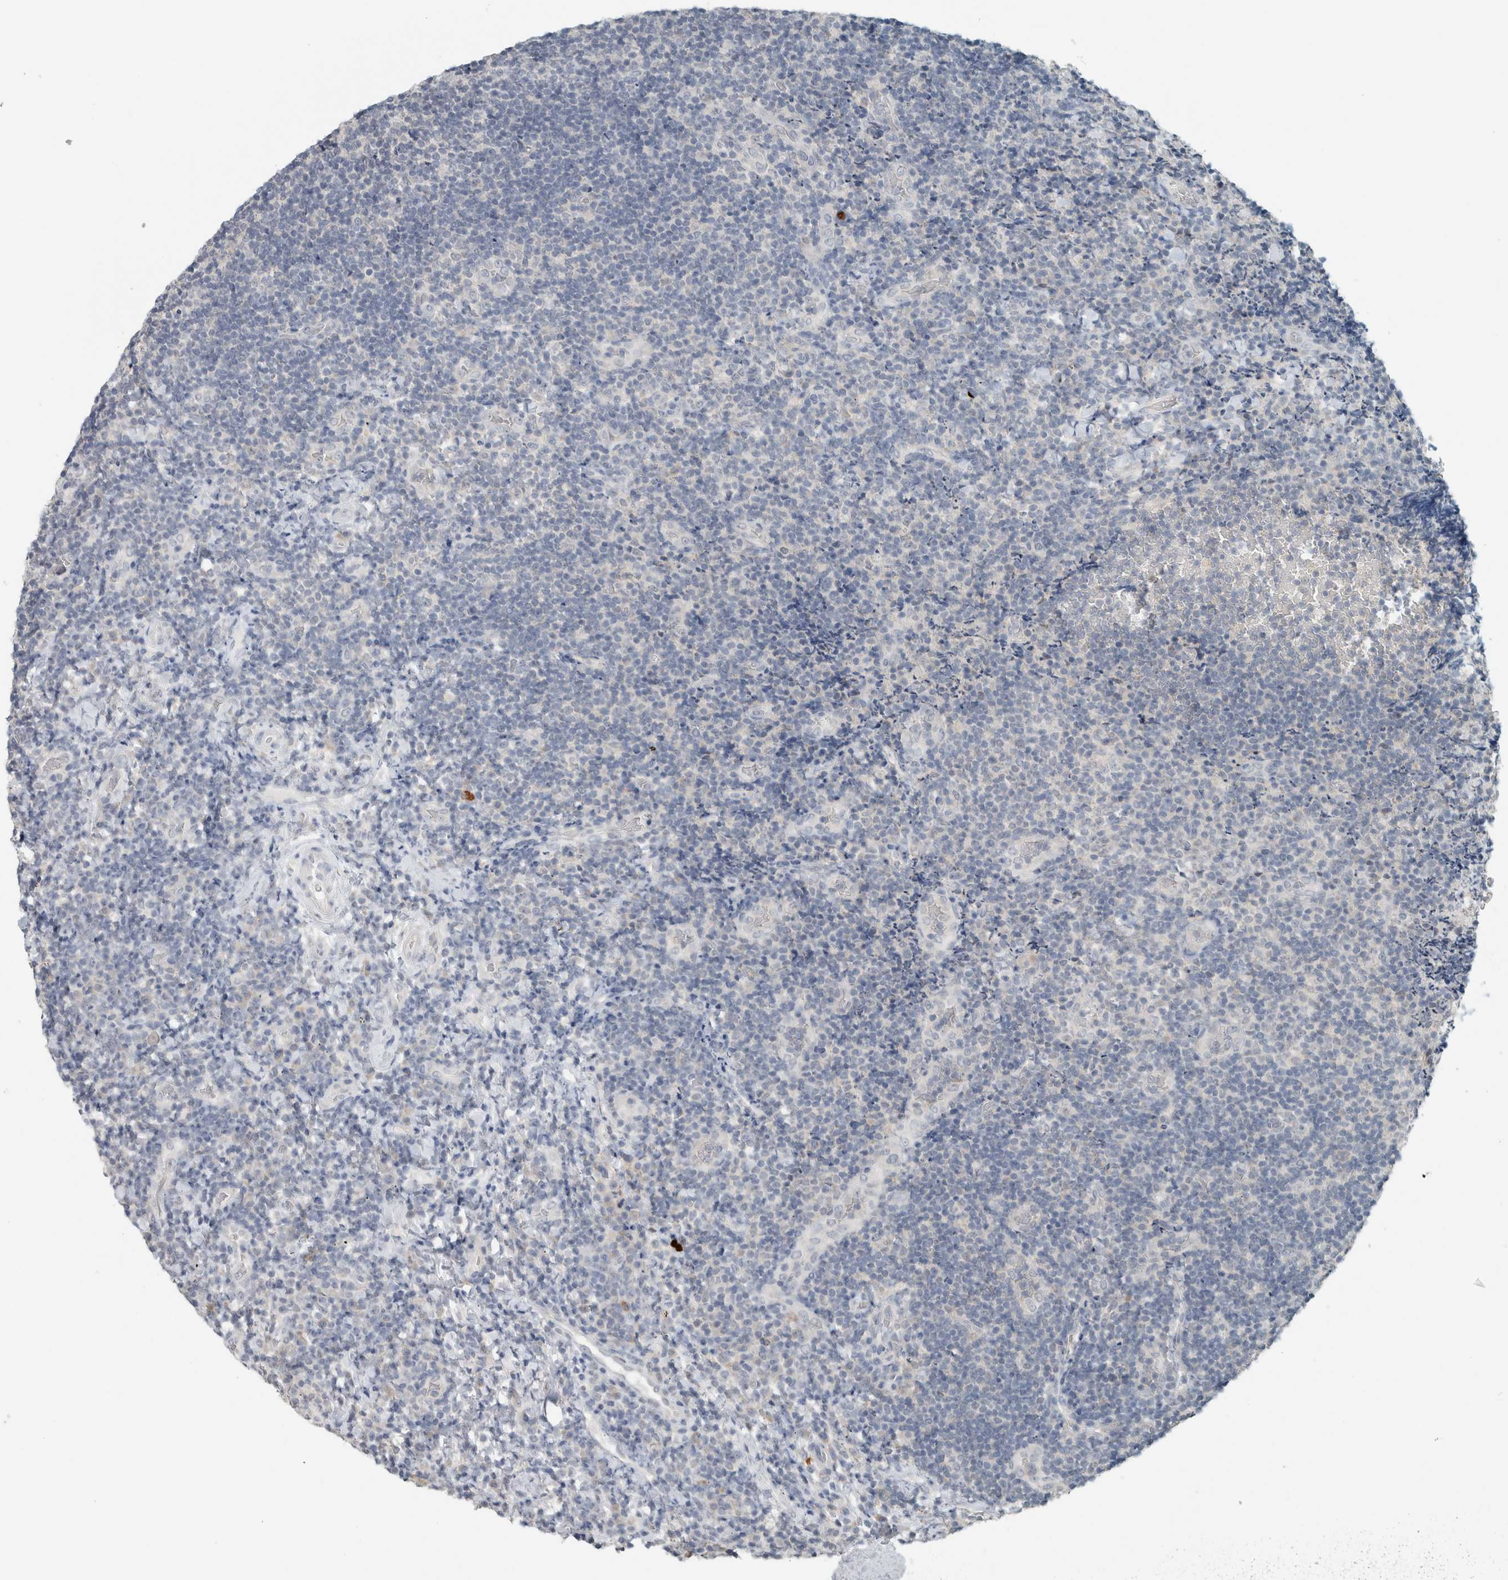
{"staining": {"intensity": "negative", "quantity": "none", "location": "none"}, "tissue": "lymphoma", "cell_type": "Tumor cells", "image_type": "cancer", "snomed": [{"axis": "morphology", "description": "Malignant lymphoma, non-Hodgkin's type, High grade"}, {"axis": "topography", "description": "Tonsil"}], "caption": "This is an IHC micrograph of malignant lymphoma, non-Hodgkin's type (high-grade). There is no expression in tumor cells.", "gene": "TRIT1", "patient": {"sex": "female", "age": 36}}